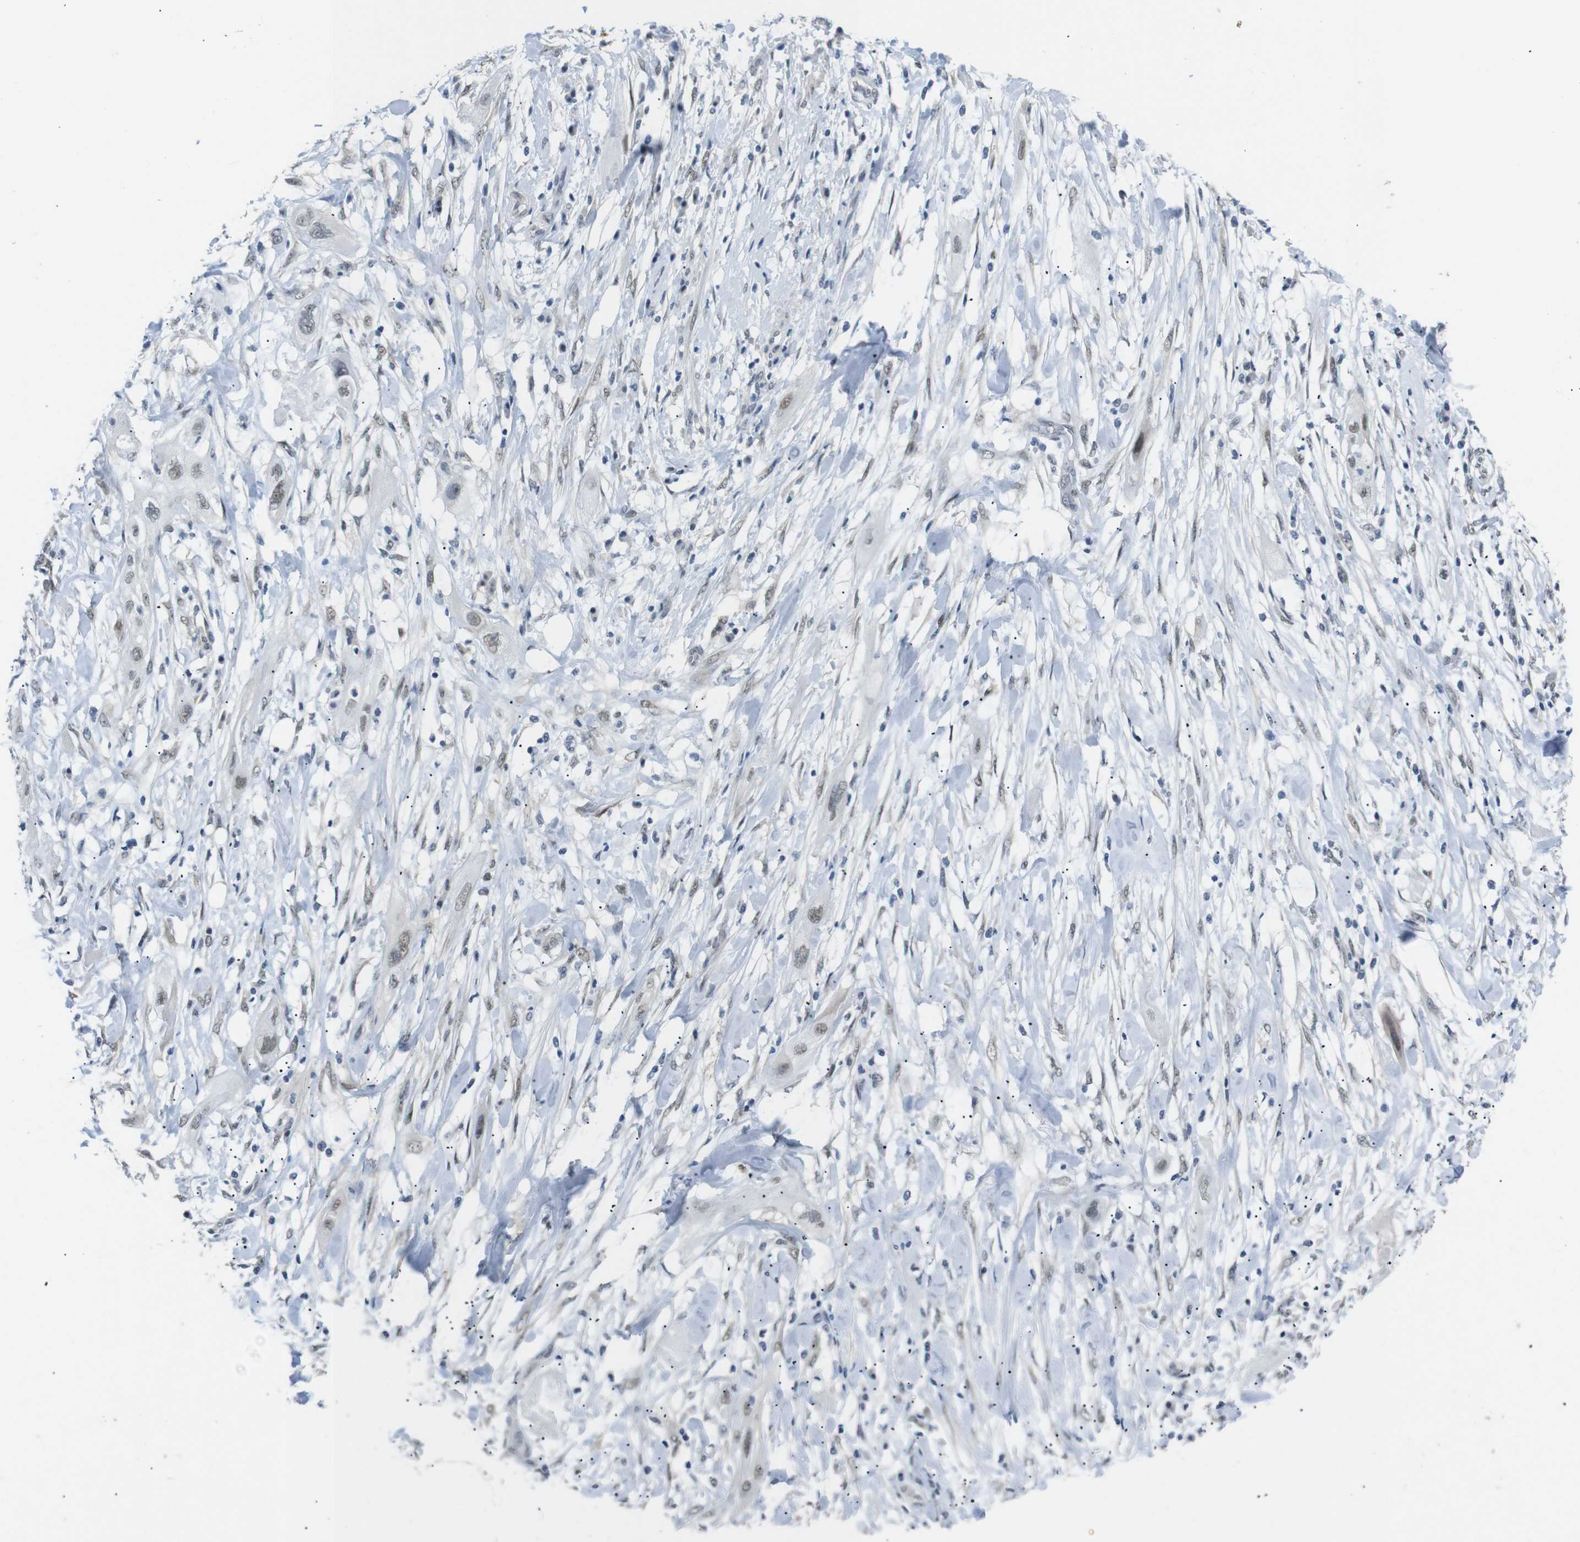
{"staining": {"intensity": "weak", "quantity": ">75%", "location": "nuclear"}, "tissue": "lung cancer", "cell_type": "Tumor cells", "image_type": "cancer", "snomed": [{"axis": "morphology", "description": "Squamous cell carcinoma, NOS"}, {"axis": "topography", "description": "Lung"}], "caption": "A histopathology image of squamous cell carcinoma (lung) stained for a protein displays weak nuclear brown staining in tumor cells.", "gene": "GPR158", "patient": {"sex": "female", "age": 47}}